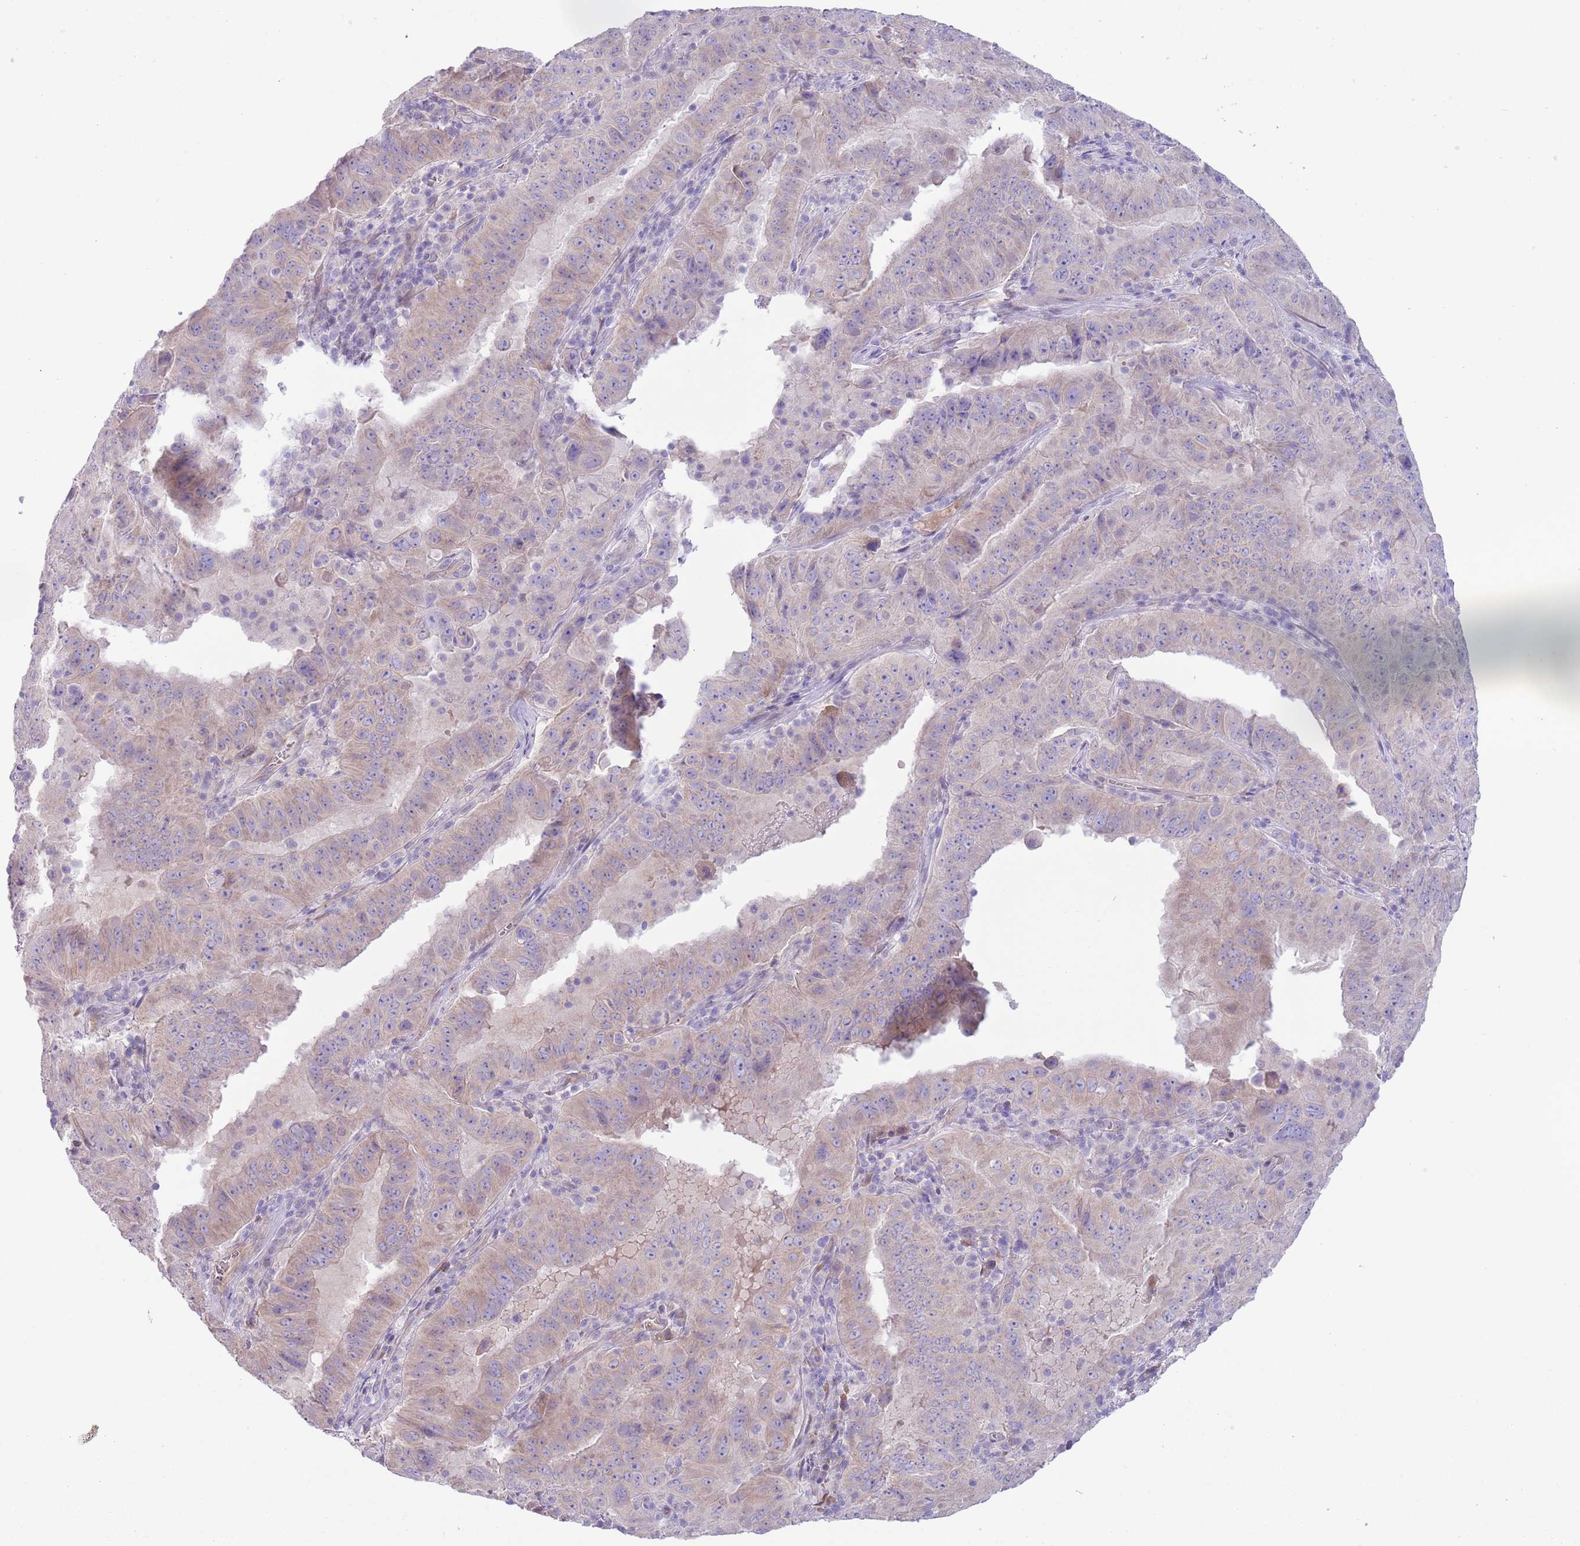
{"staining": {"intensity": "weak", "quantity": "<25%", "location": "cytoplasmic/membranous"}, "tissue": "pancreatic cancer", "cell_type": "Tumor cells", "image_type": "cancer", "snomed": [{"axis": "morphology", "description": "Adenocarcinoma, NOS"}, {"axis": "topography", "description": "Pancreas"}], "caption": "This is a micrograph of IHC staining of pancreatic cancer, which shows no positivity in tumor cells. The staining is performed using DAB brown chromogen with nuclei counter-stained in using hematoxylin.", "gene": "CFH", "patient": {"sex": "male", "age": 63}}